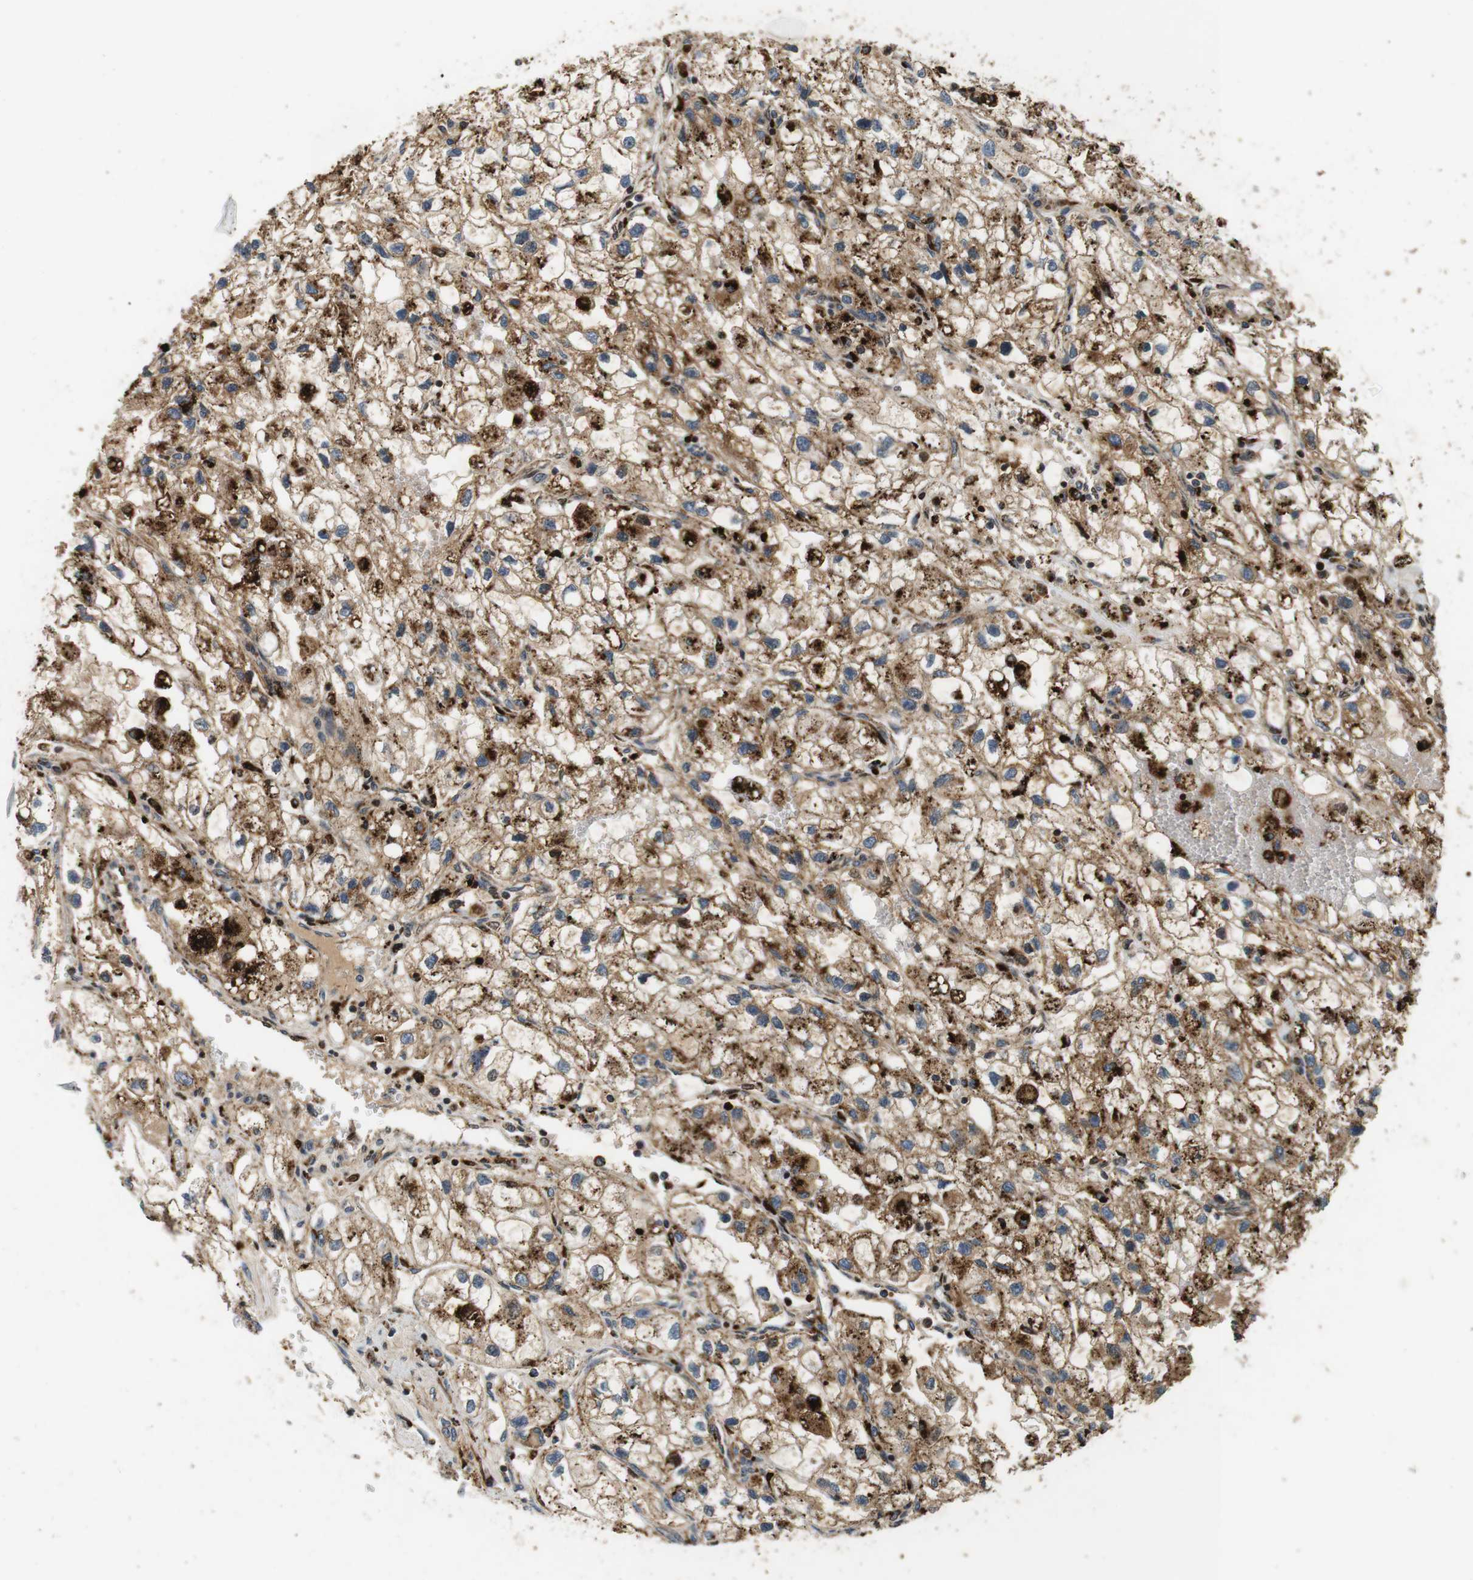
{"staining": {"intensity": "moderate", "quantity": "25%-75%", "location": "cytoplasmic/membranous"}, "tissue": "renal cancer", "cell_type": "Tumor cells", "image_type": "cancer", "snomed": [{"axis": "morphology", "description": "Adenocarcinoma, NOS"}, {"axis": "topography", "description": "Kidney"}], "caption": "Protein staining by IHC exhibits moderate cytoplasmic/membranous staining in about 25%-75% of tumor cells in renal cancer (adenocarcinoma).", "gene": "TXNRD1", "patient": {"sex": "female", "age": 70}}